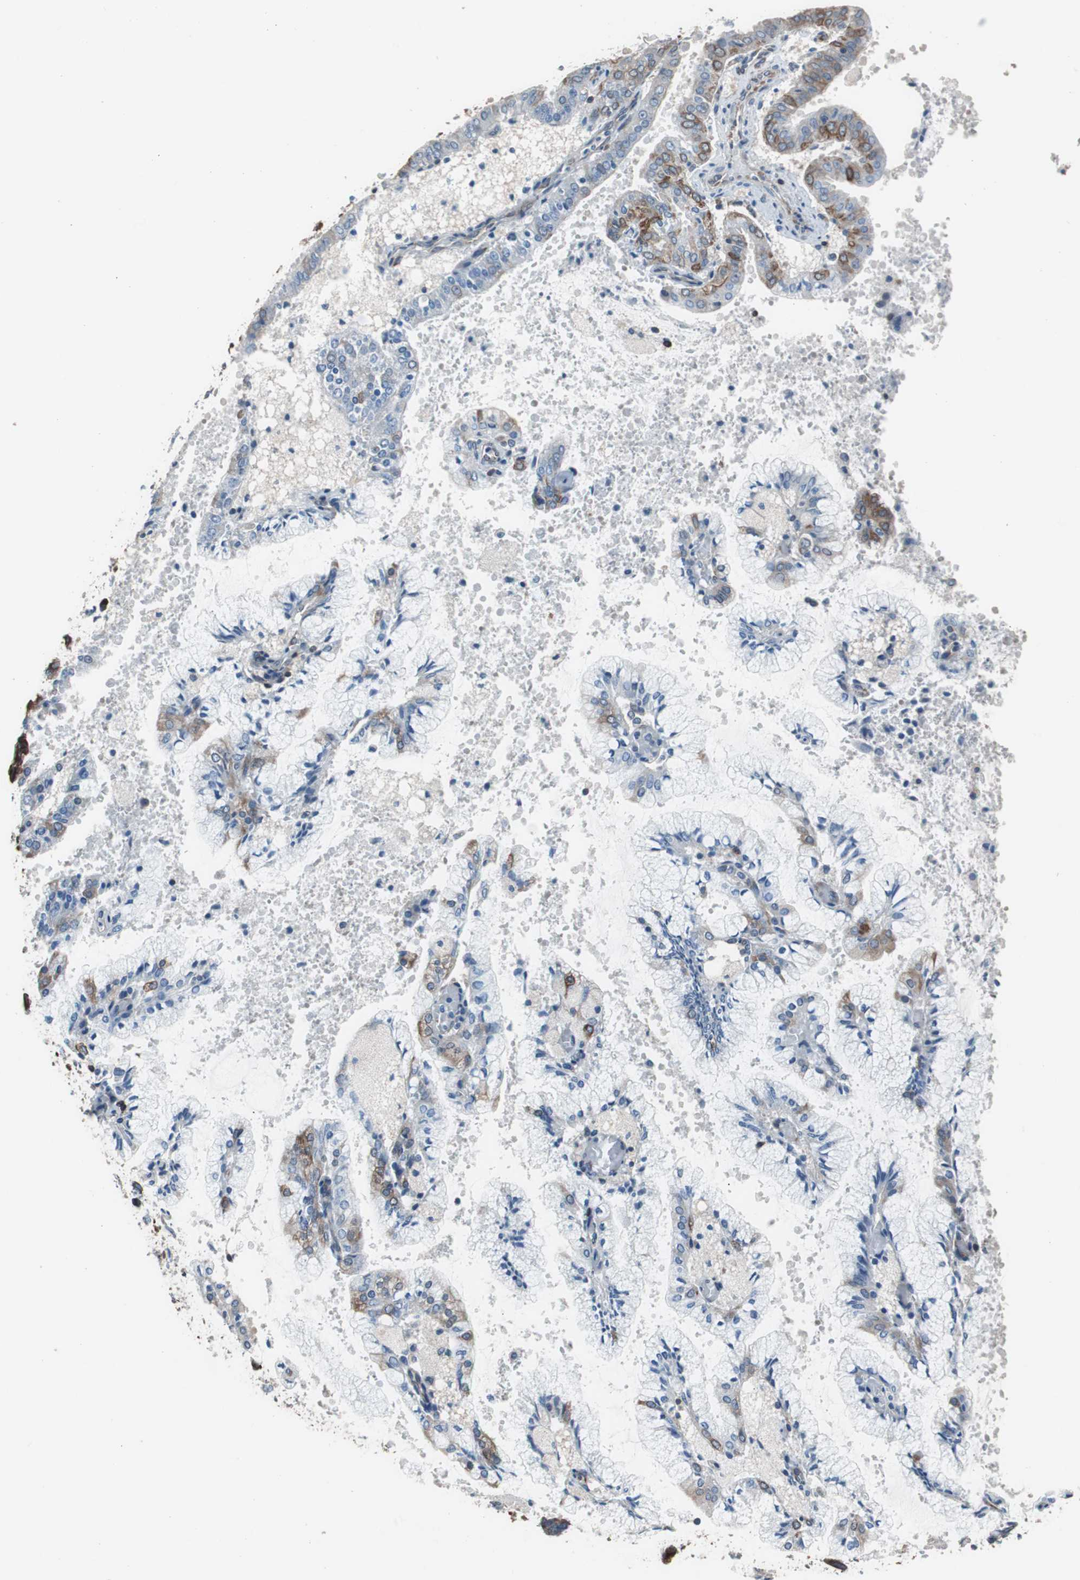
{"staining": {"intensity": "moderate", "quantity": "25%-75%", "location": "cytoplasmic/membranous"}, "tissue": "endometrial cancer", "cell_type": "Tumor cells", "image_type": "cancer", "snomed": [{"axis": "morphology", "description": "Adenocarcinoma, NOS"}, {"axis": "topography", "description": "Endometrium"}], "caption": "Tumor cells display medium levels of moderate cytoplasmic/membranous positivity in approximately 25%-75% of cells in endometrial cancer.", "gene": "PBXIP1", "patient": {"sex": "female", "age": 63}}